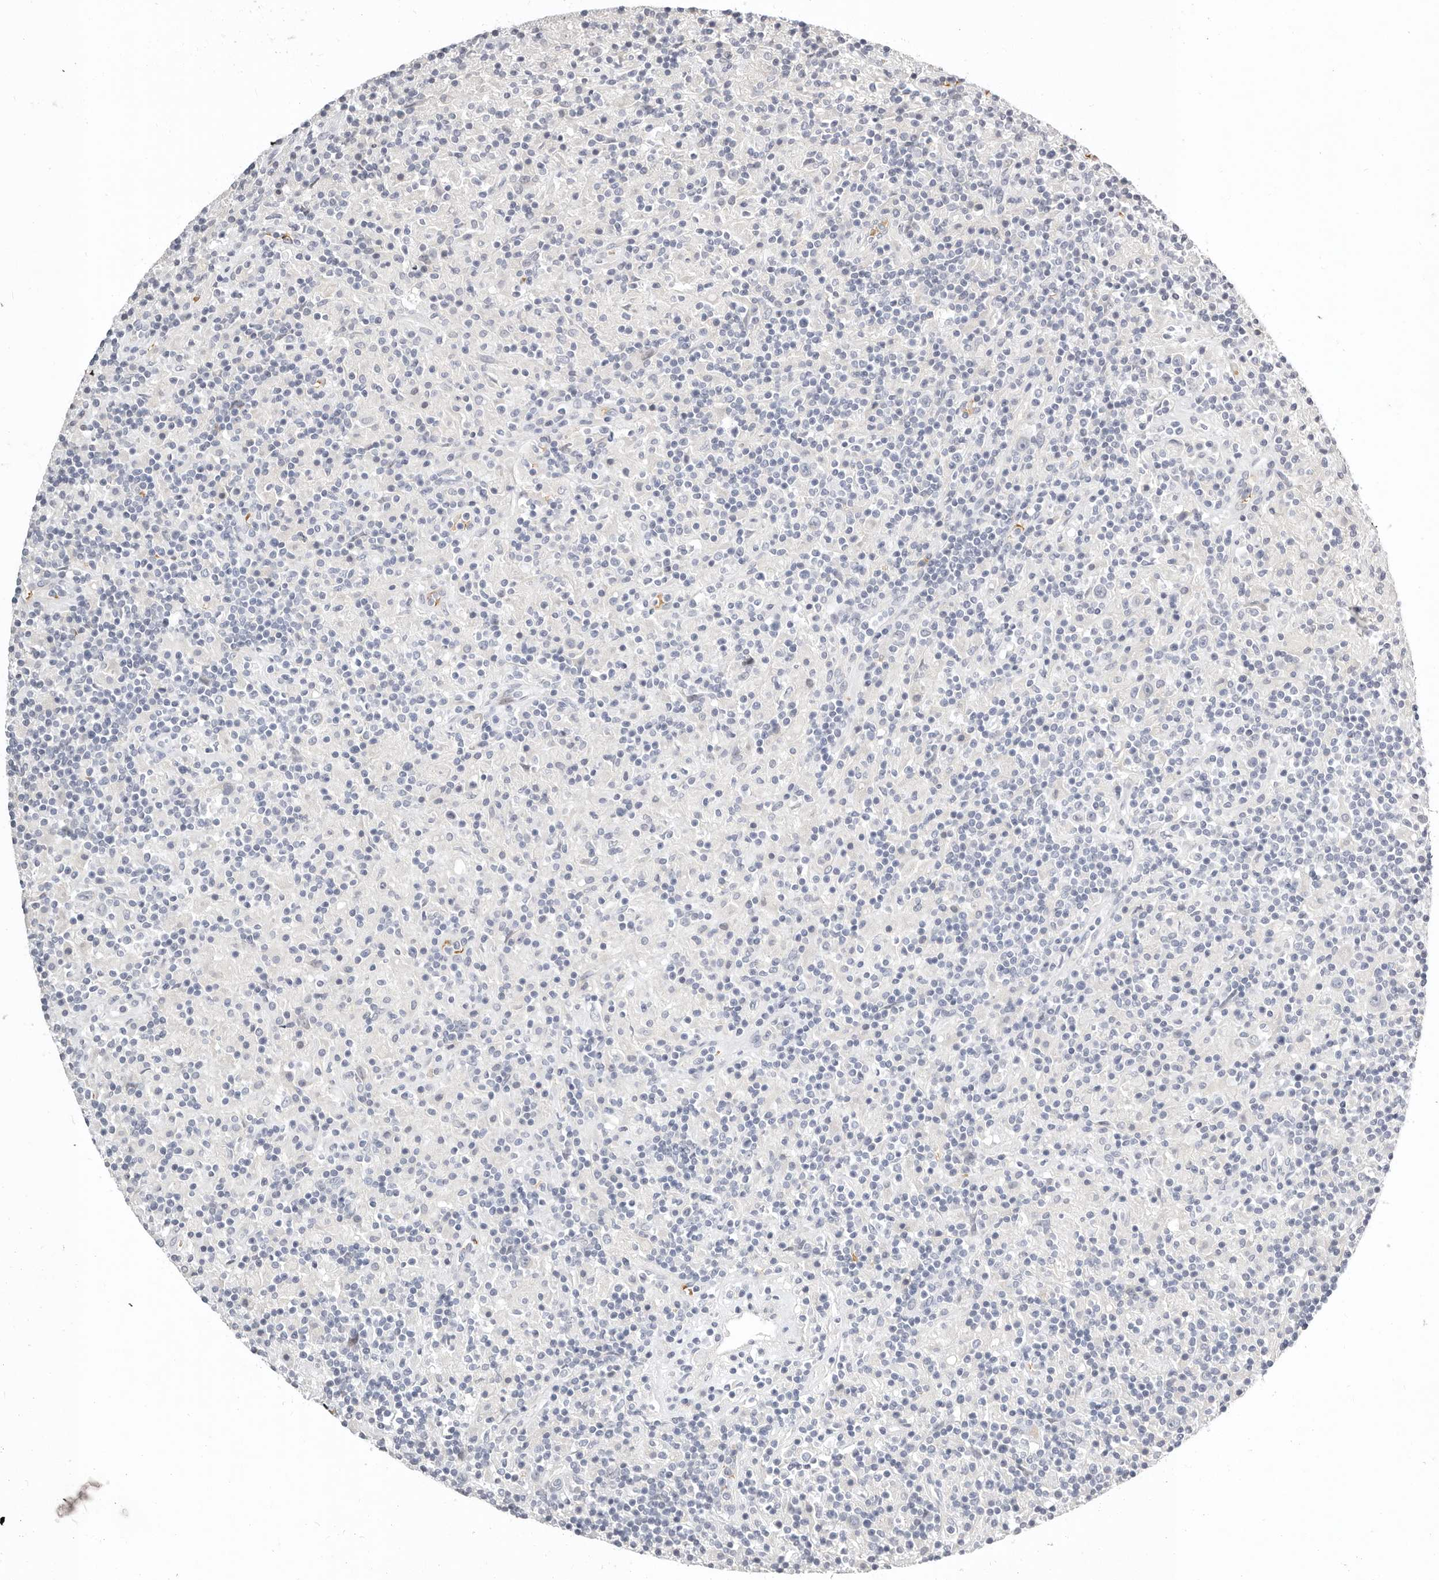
{"staining": {"intensity": "negative", "quantity": "none", "location": "none"}, "tissue": "lymphoma", "cell_type": "Tumor cells", "image_type": "cancer", "snomed": [{"axis": "morphology", "description": "Hodgkin's disease, NOS"}, {"axis": "topography", "description": "Lymph node"}], "caption": "Immunohistochemical staining of Hodgkin's disease demonstrates no significant positivity in tumor cells.", "gene": "TMEM63B", "patient": {"sex": "male", "age": 70}}